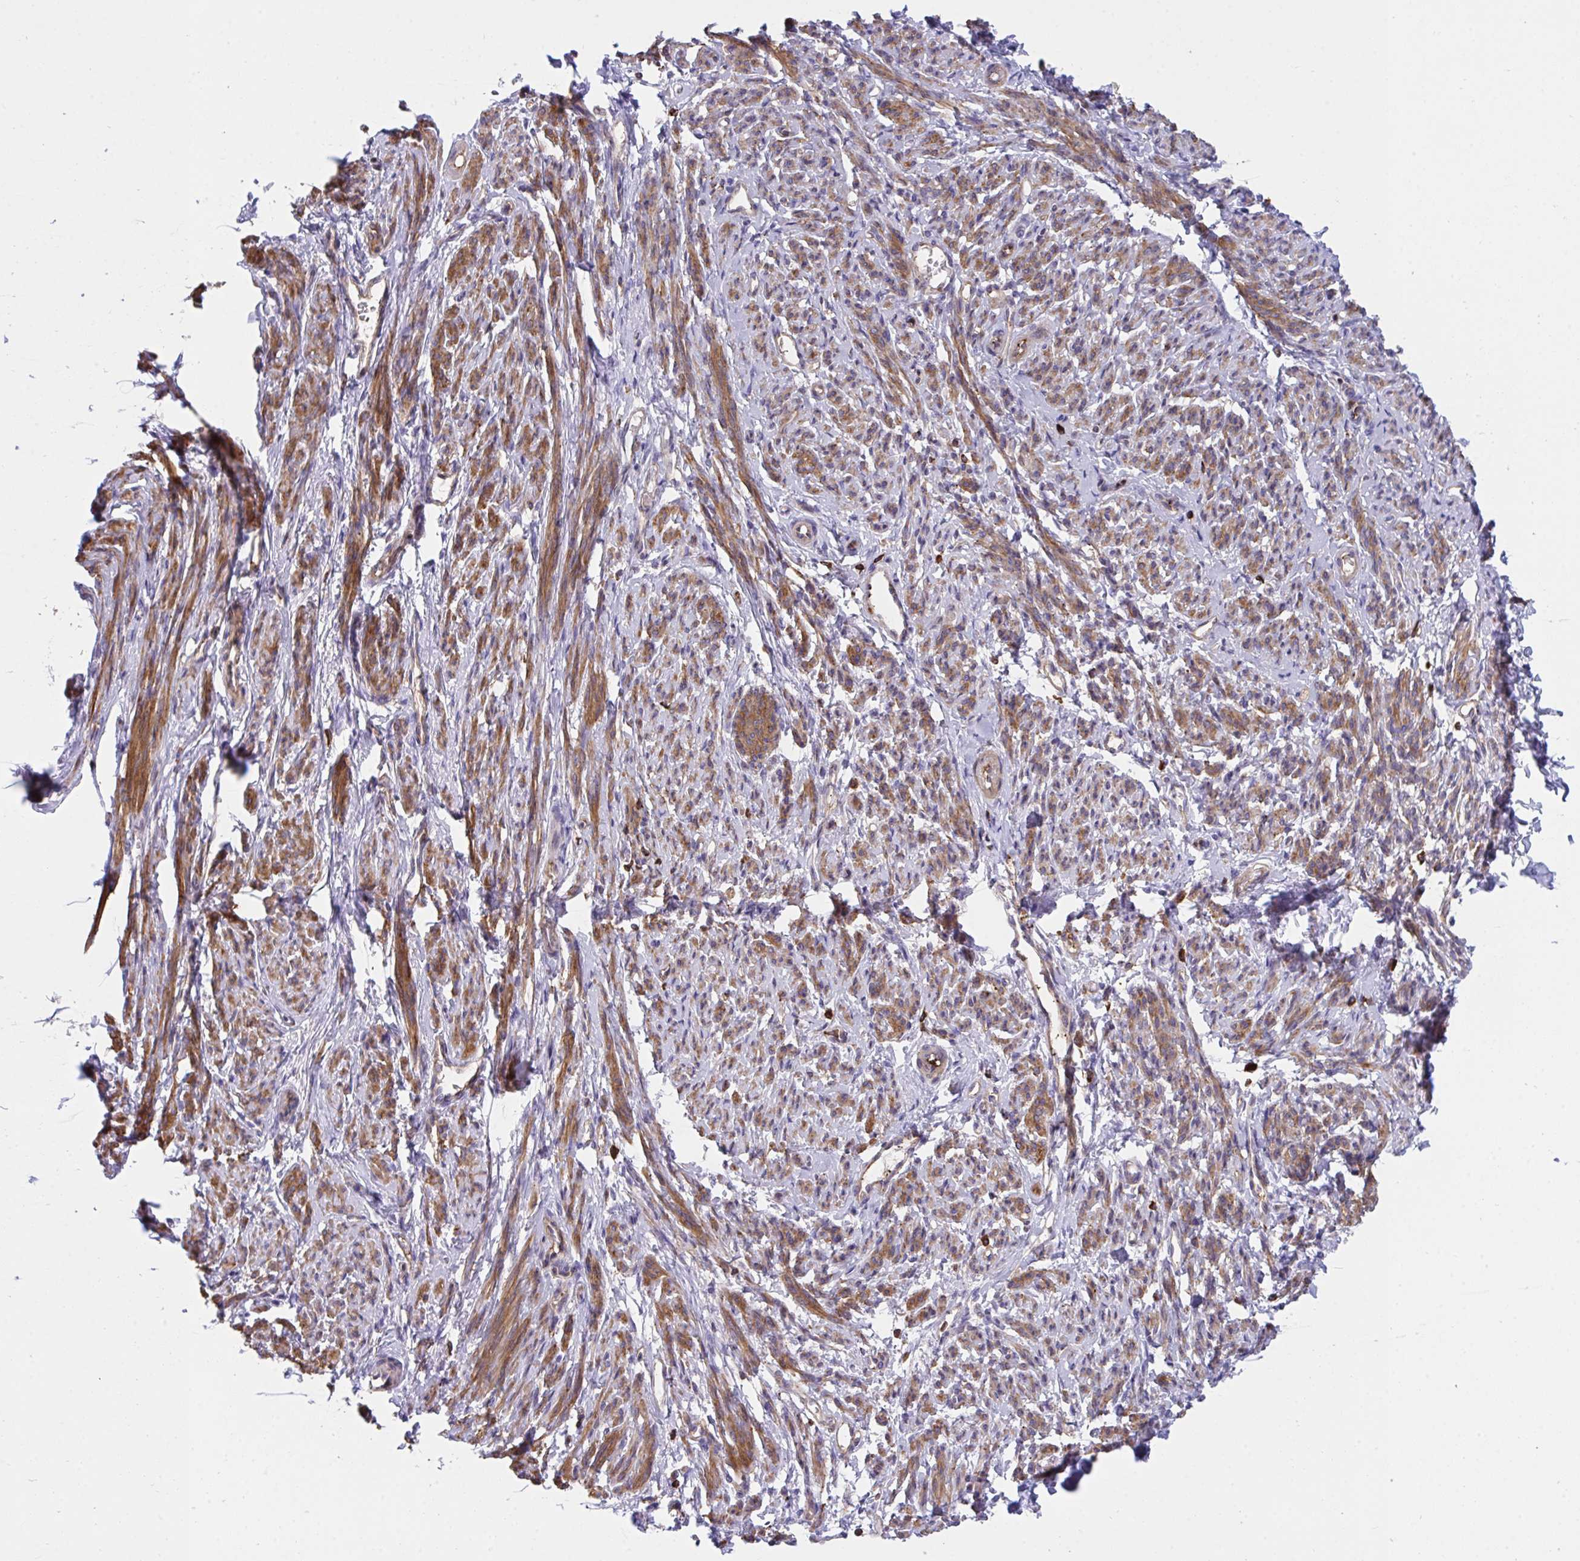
{"staining": {"intensity": "strong", "quantity": ">75%", "location": "cytoplasmic/membranous"}, "tissue": "smooth muscle", "cell_type": "Smooth muscle cells", "image_type": "normal", "snomed": [{"axis": "morphology", "description": "Normal tissue, NOS"}, {"axis": "topography", "description": "Smooth muscle"}], "caption": "Immunohistochemical staining of normal human smooth muscle shows strong cytoplasmic/membranous protein positivity in about >75% of smooth muscle cells.", "gene": "PPIH", "patient": {"sex": "female", "age": 65}}